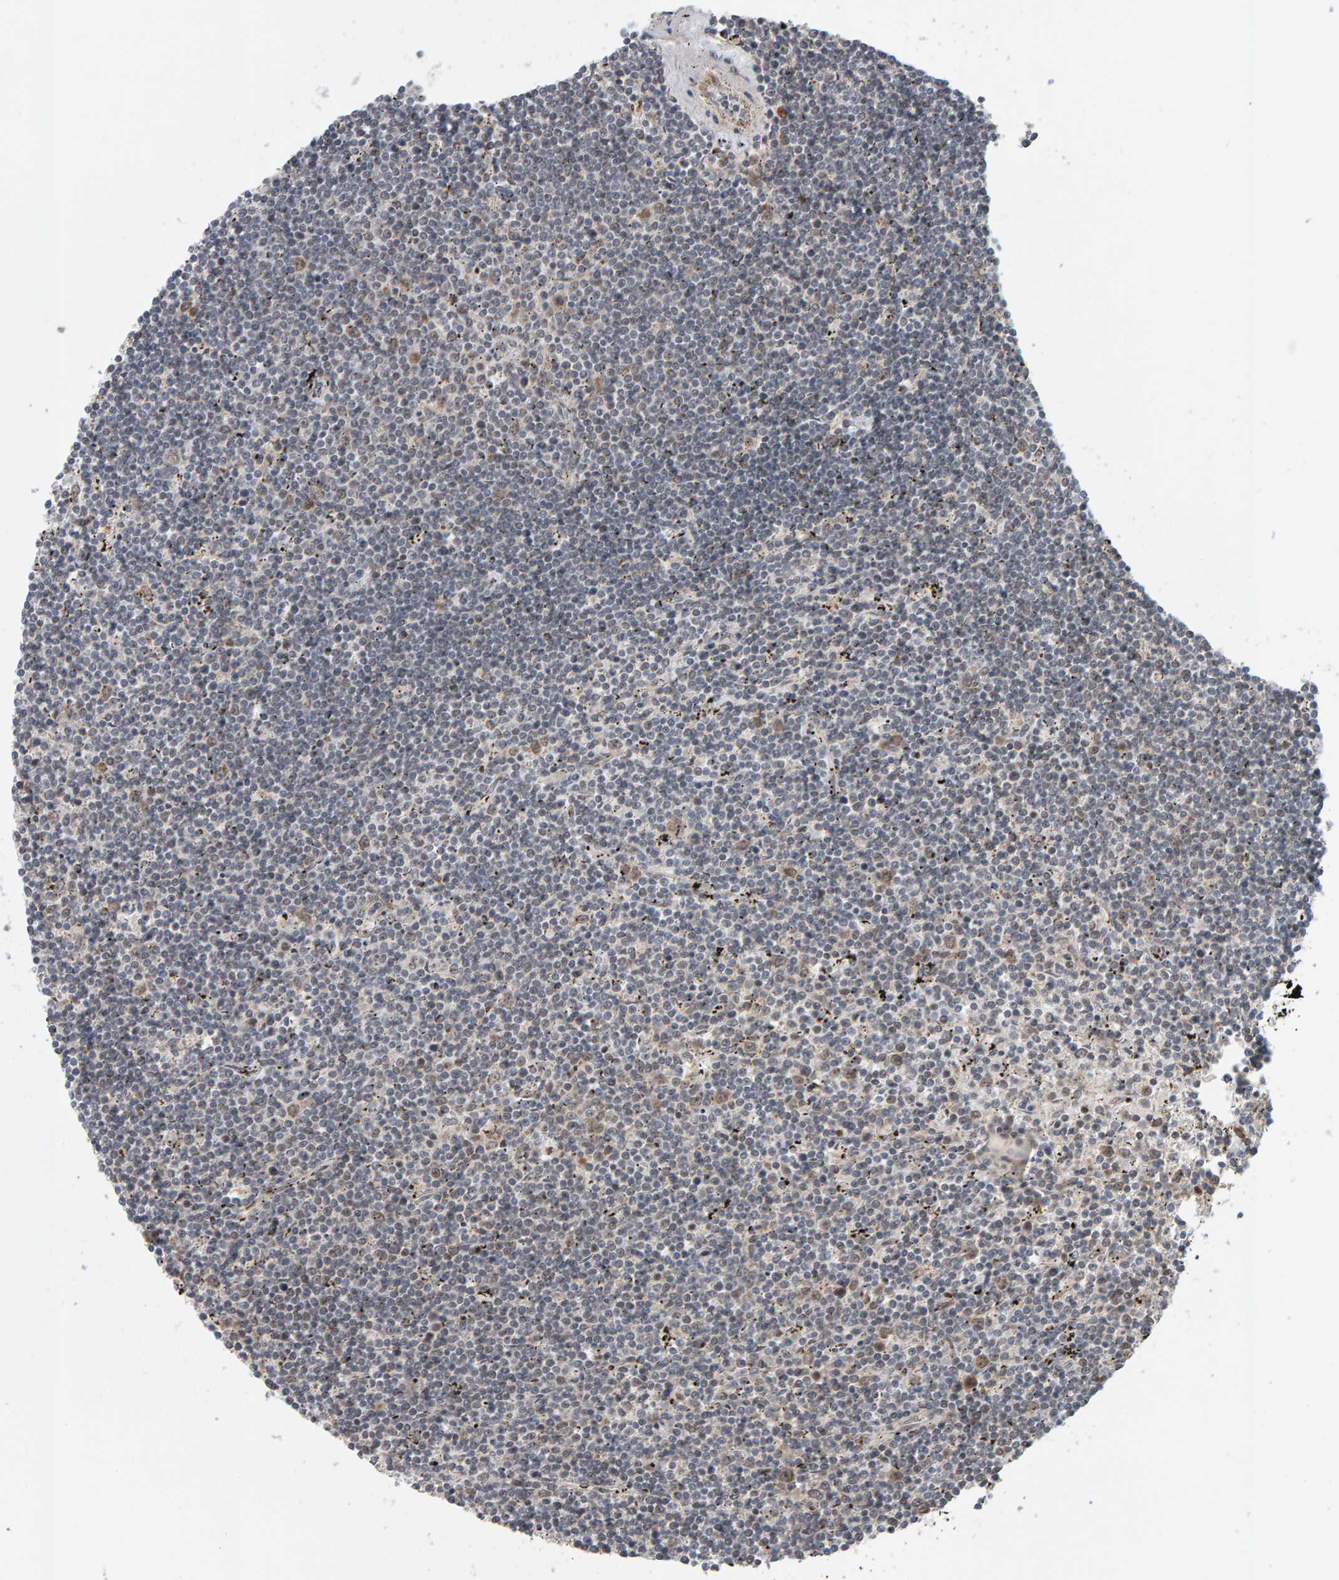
{"staining": {"intensity": "negative", "quantity": "none", "location": "none"}, "tissue": "lymphoma", "cell_type": "Tumor cells", "image_type": "cancer", "snomed": [{"axis": "morphology", "description": "Malignant lymphoma, non-Hodgkin's type, Low grade"}, {"axis": "topography", "description": "Spleen"}], "caption": "Tumor cells are negative for brown protein staining in lymphoma. Brightfield microscopy of immunohistochemistry (IHC) stained with DAB (3,3'-diaminobenzidine) (brown) and hematoxylin (blue), captured at high magnification.", "gene": "DAP3", "patient": {"sex": "male", "age": 76}}